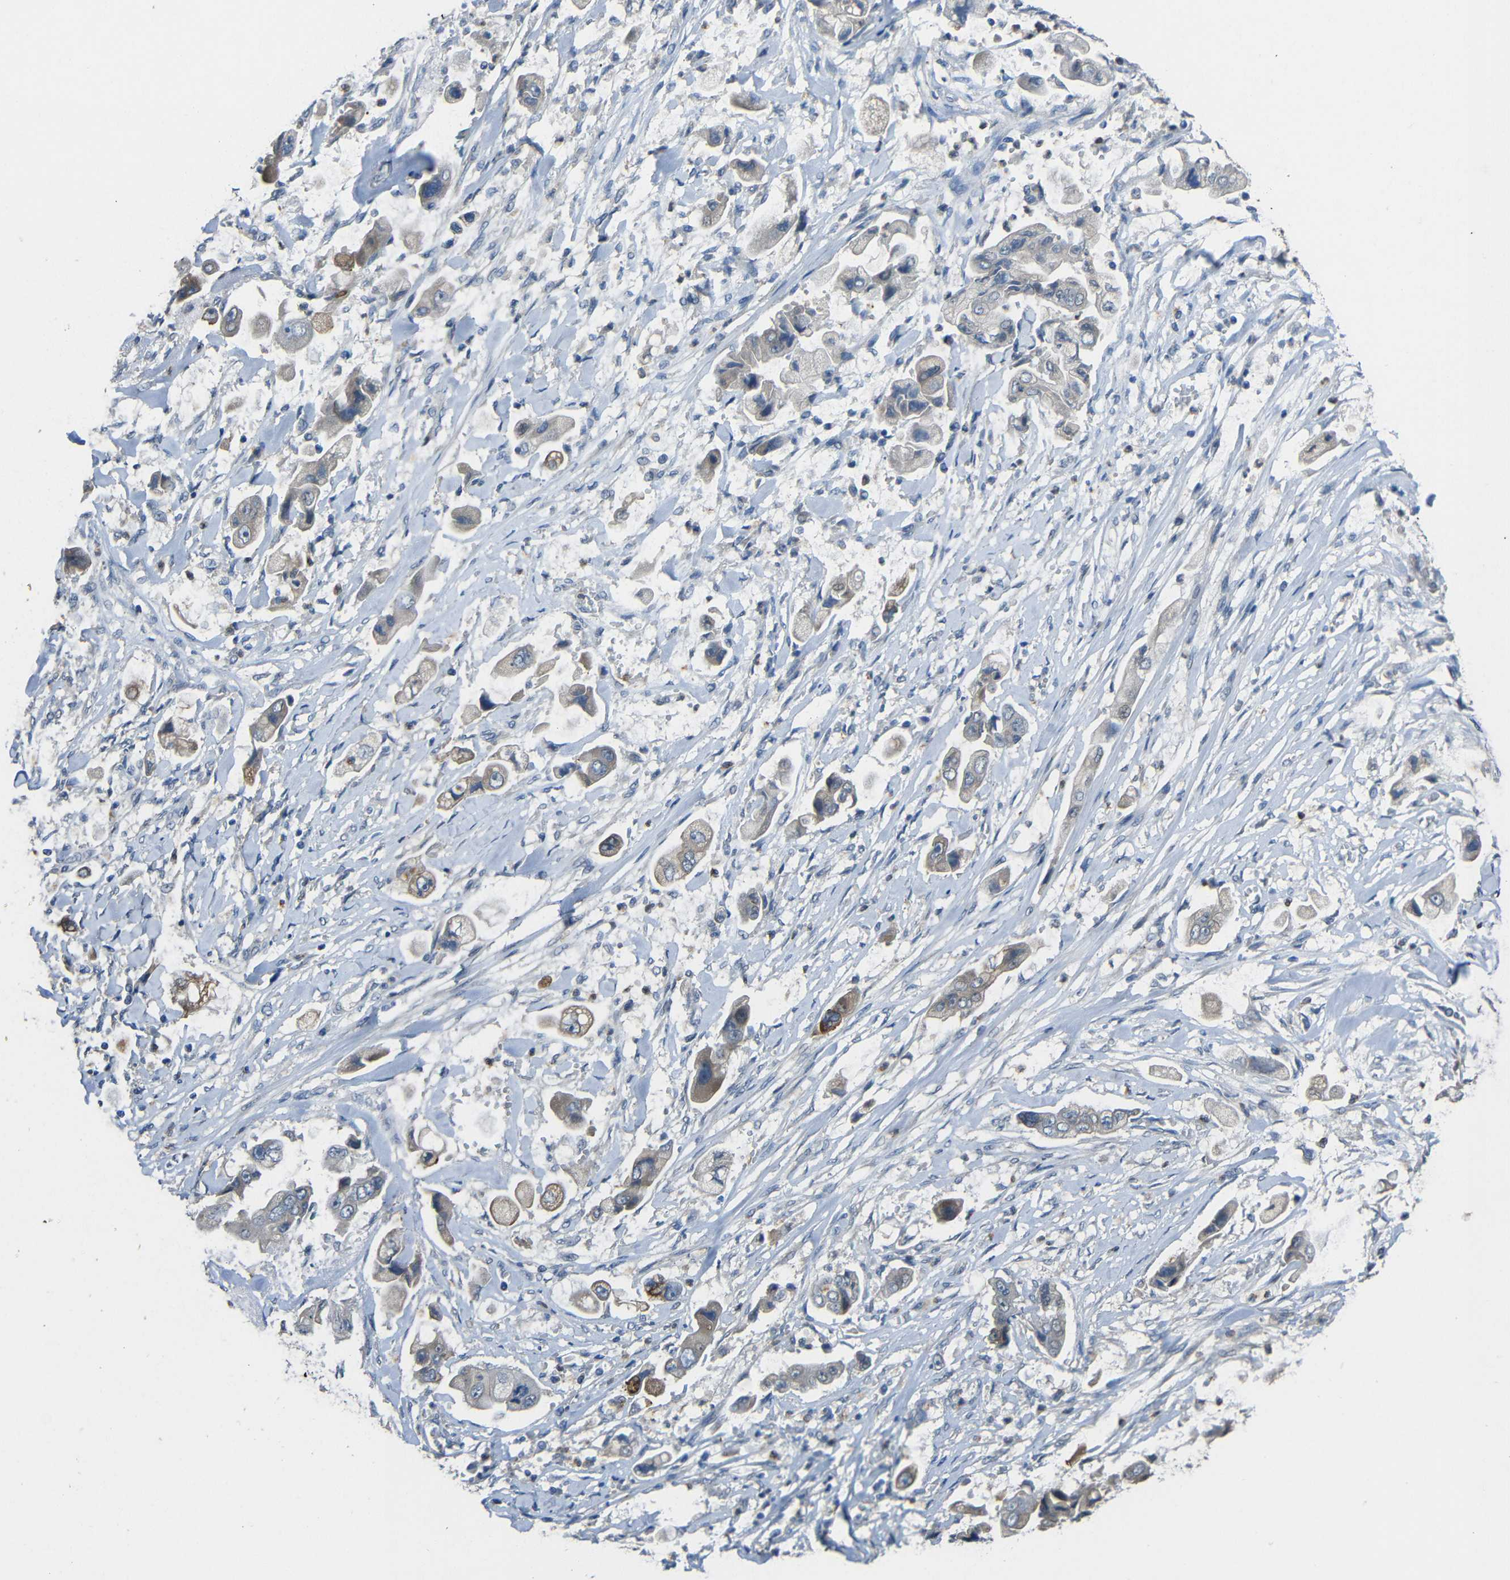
{"staining": {"intensity": "weak", "quantity": "<25%", "location": "cytoplasmic/membranous"}, "tissue": "stomach cancer", "cell_type": "Tumor cells", "image_type": "cancer", "snomed": [{"axis": "morphology", "description": "Adenocarcinoma, NOS"}, {"axis": "topography", "description": "Stomach"}], "caption": "This is an immunohistochemistry histopathology image of stomach adenocarcinoma. There is no staining in tumor cells.", "gene": "STBD1", "patient": {"sex": "male", "age": 62}}